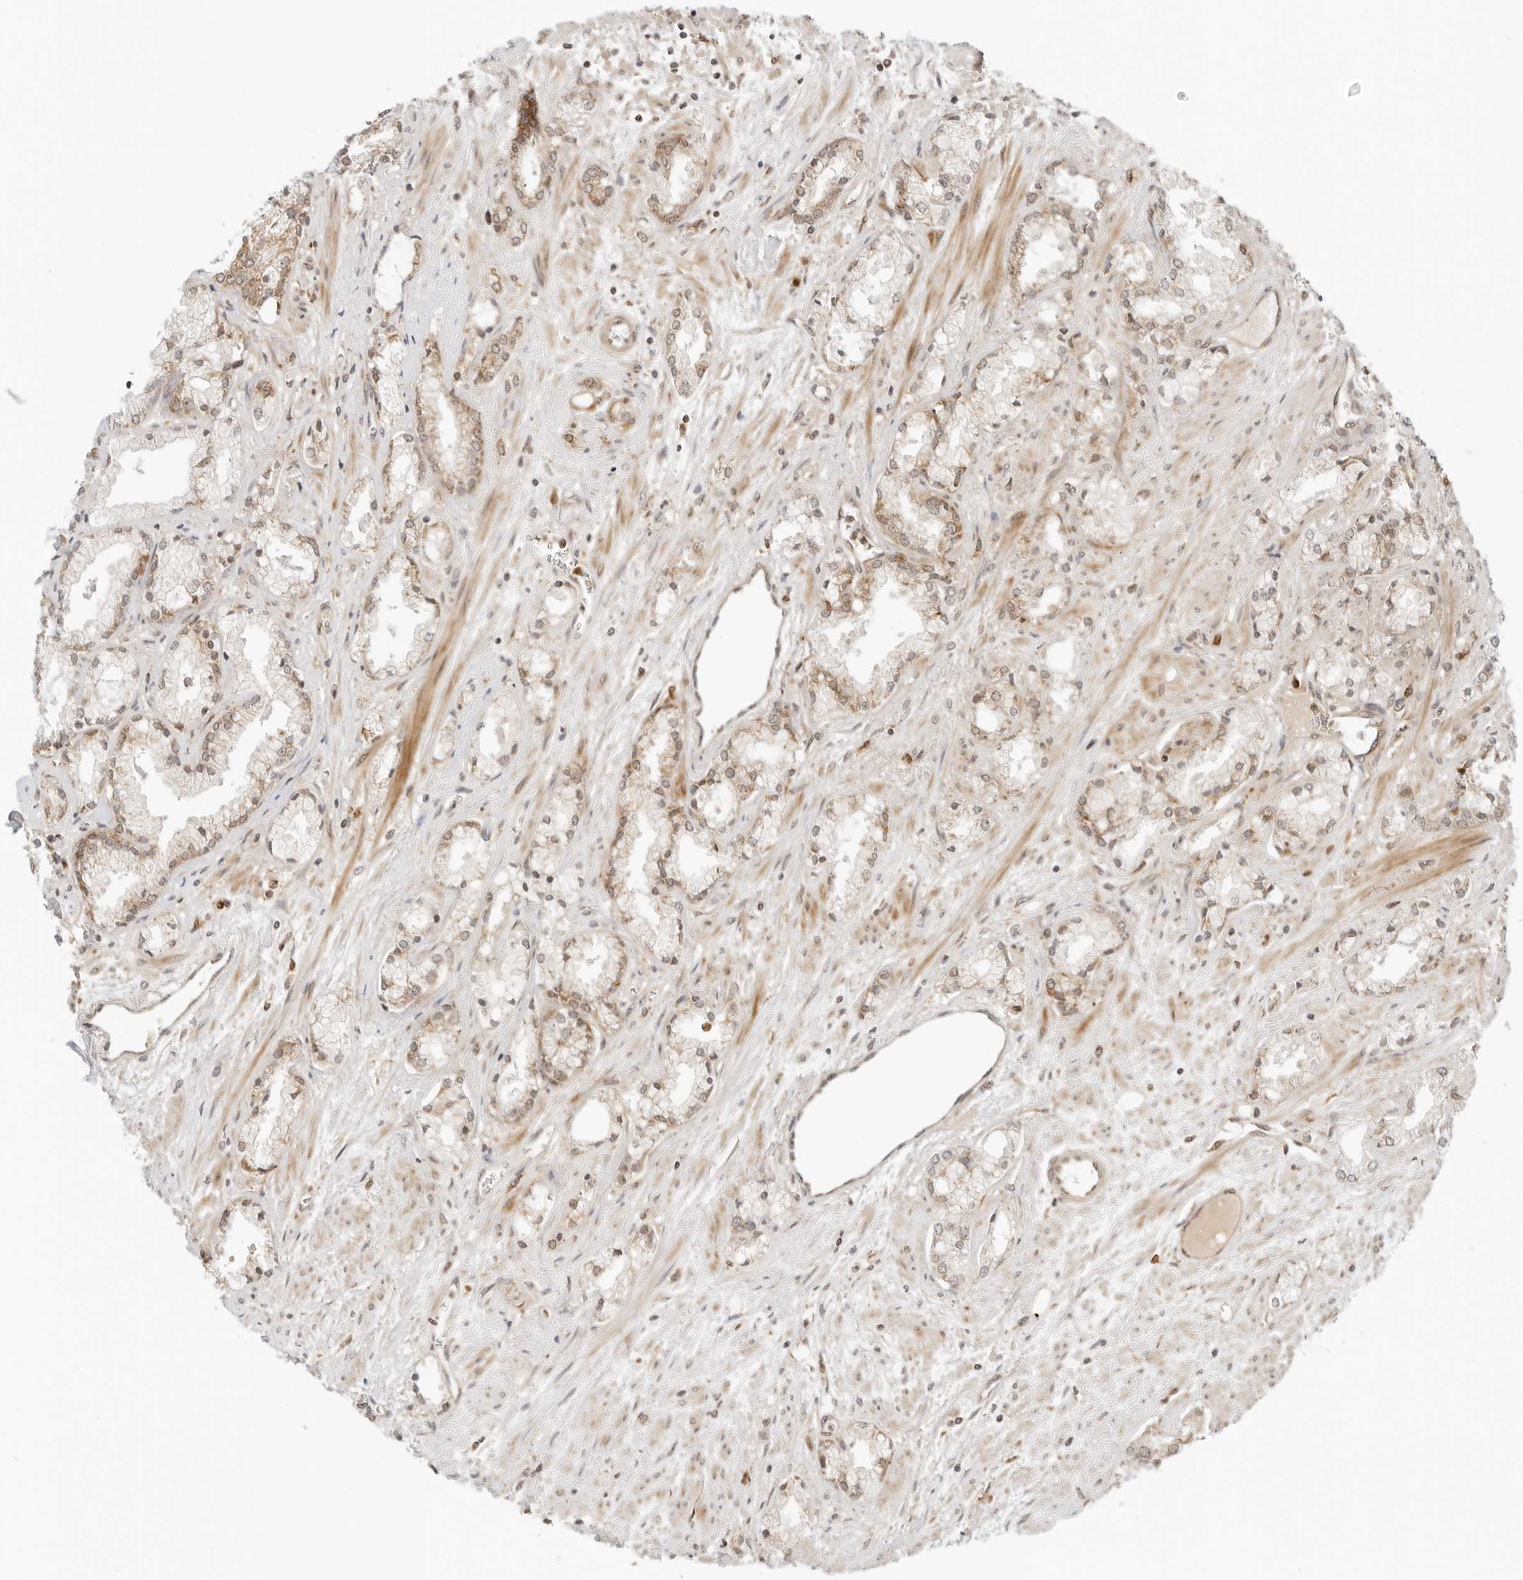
{"staining": {"intensity": "moderate", "quantity": "25%-75%", "location": "cytoplasmic/membranous"}, "tissue": "prostate cancer", "cell_type": "Tumor cells", "image_type": "cancer", "snomed": [{"axis": "morphology", "description": "Adenocarcinoma, High grade"}, {"axis": "topography", "description": "Prostate"}], "caption": "Moderate cytoplasmic/membranous positivity is seen in about 25%-75% of tumor cells in prostate cancer (adenocarcinoma (high-grade)). (DAB (3,3'-diaminobenzidine) = brown stain, brightfield microscopy at high magnification).", "gene": "RC3H1", "patient": {"sex": "male", "age": 50}}